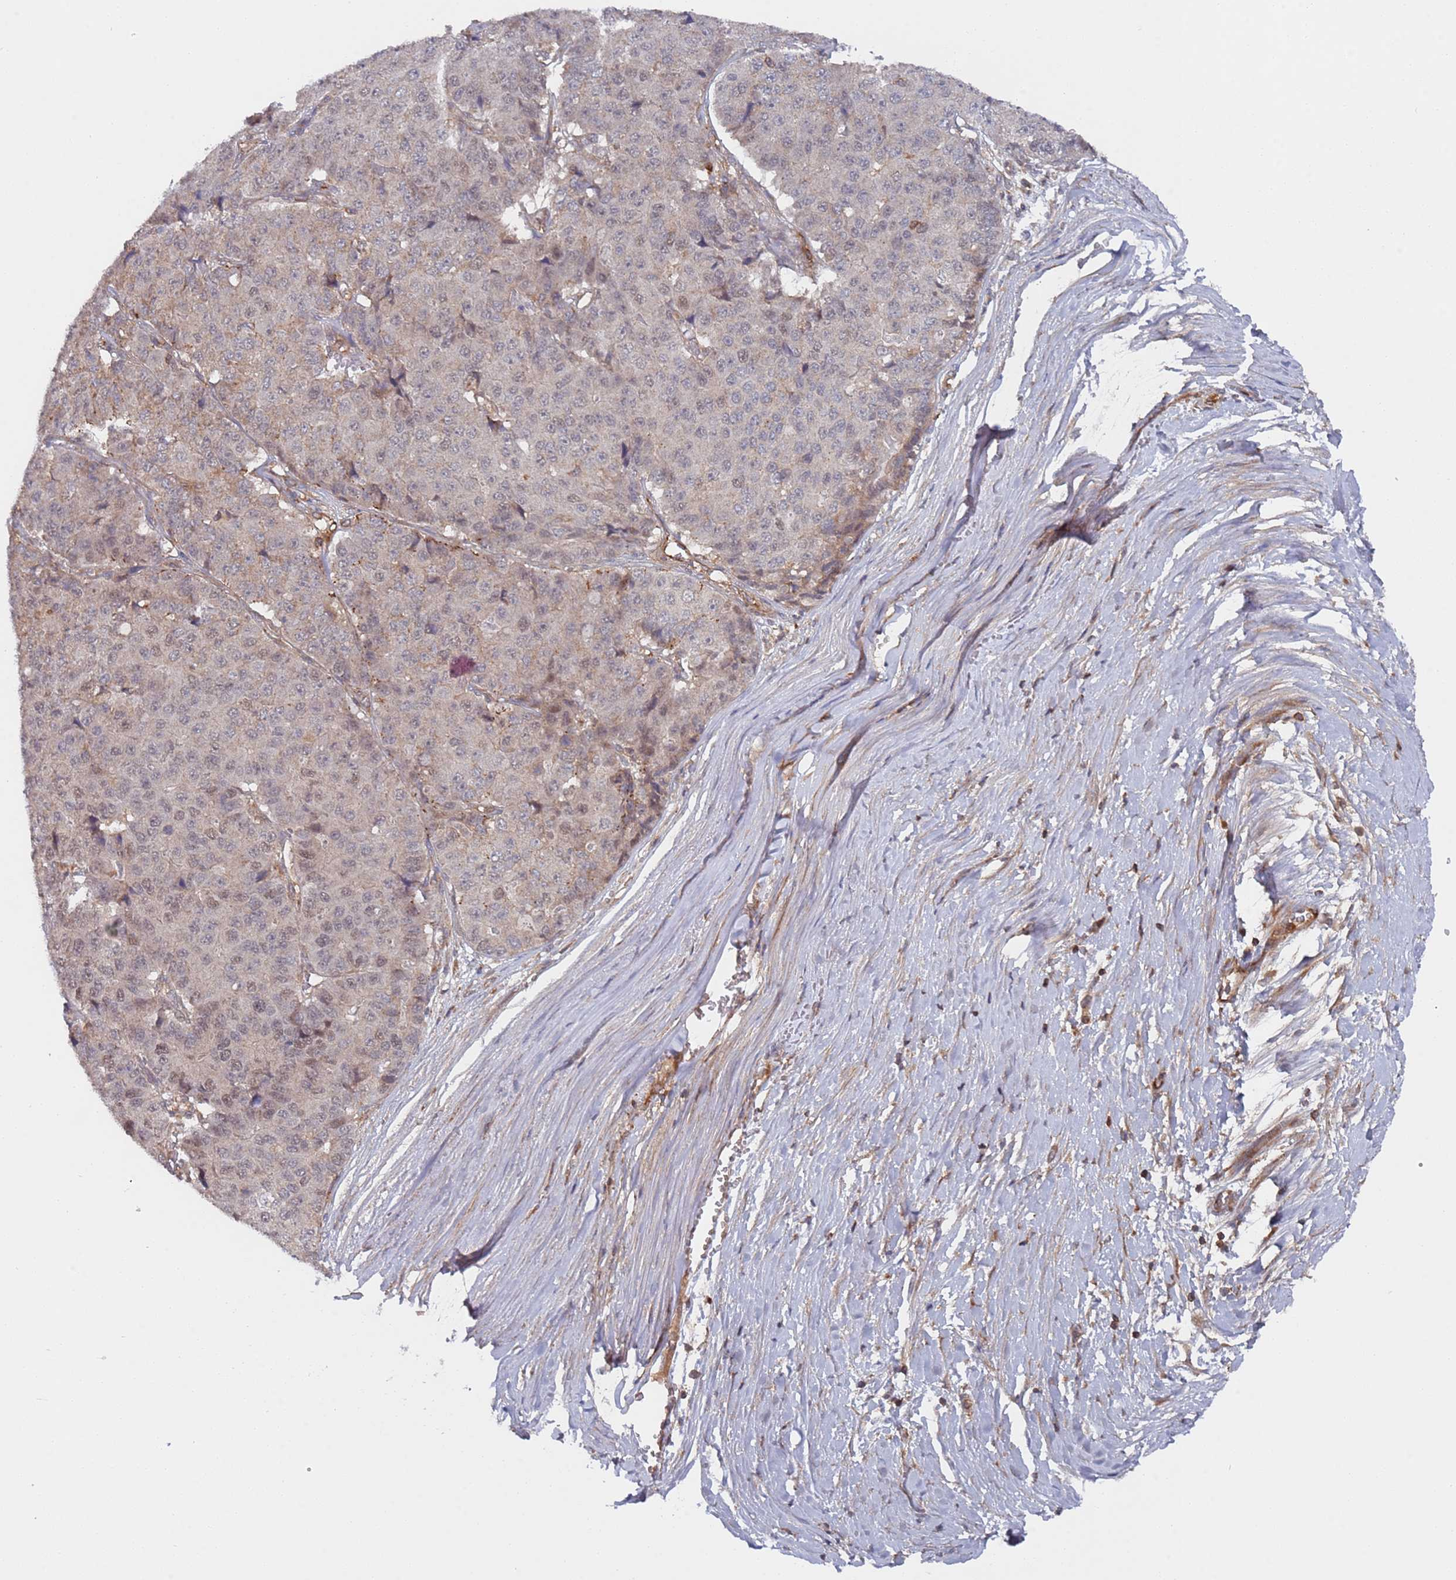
{"staining": {"intensity": "weak", "quantity": "<25%", "location": "nuclear"}, "tissue": "pancreatic cancer", "cell_type": "Tumor cells", "image_type": "cancer", "snomed": [{"axis": "morphology", "description": "Adenocarcinoma, NOS"}, {"axis": "topography", "description": "Pancreas"}], "caption": "Pancreatic adenocarcinoma was stained to show a protein in brown. There is no significant staining in tumor cells.", "gene": "DDX60", "patient": {"sex": "male", "age": 50}}